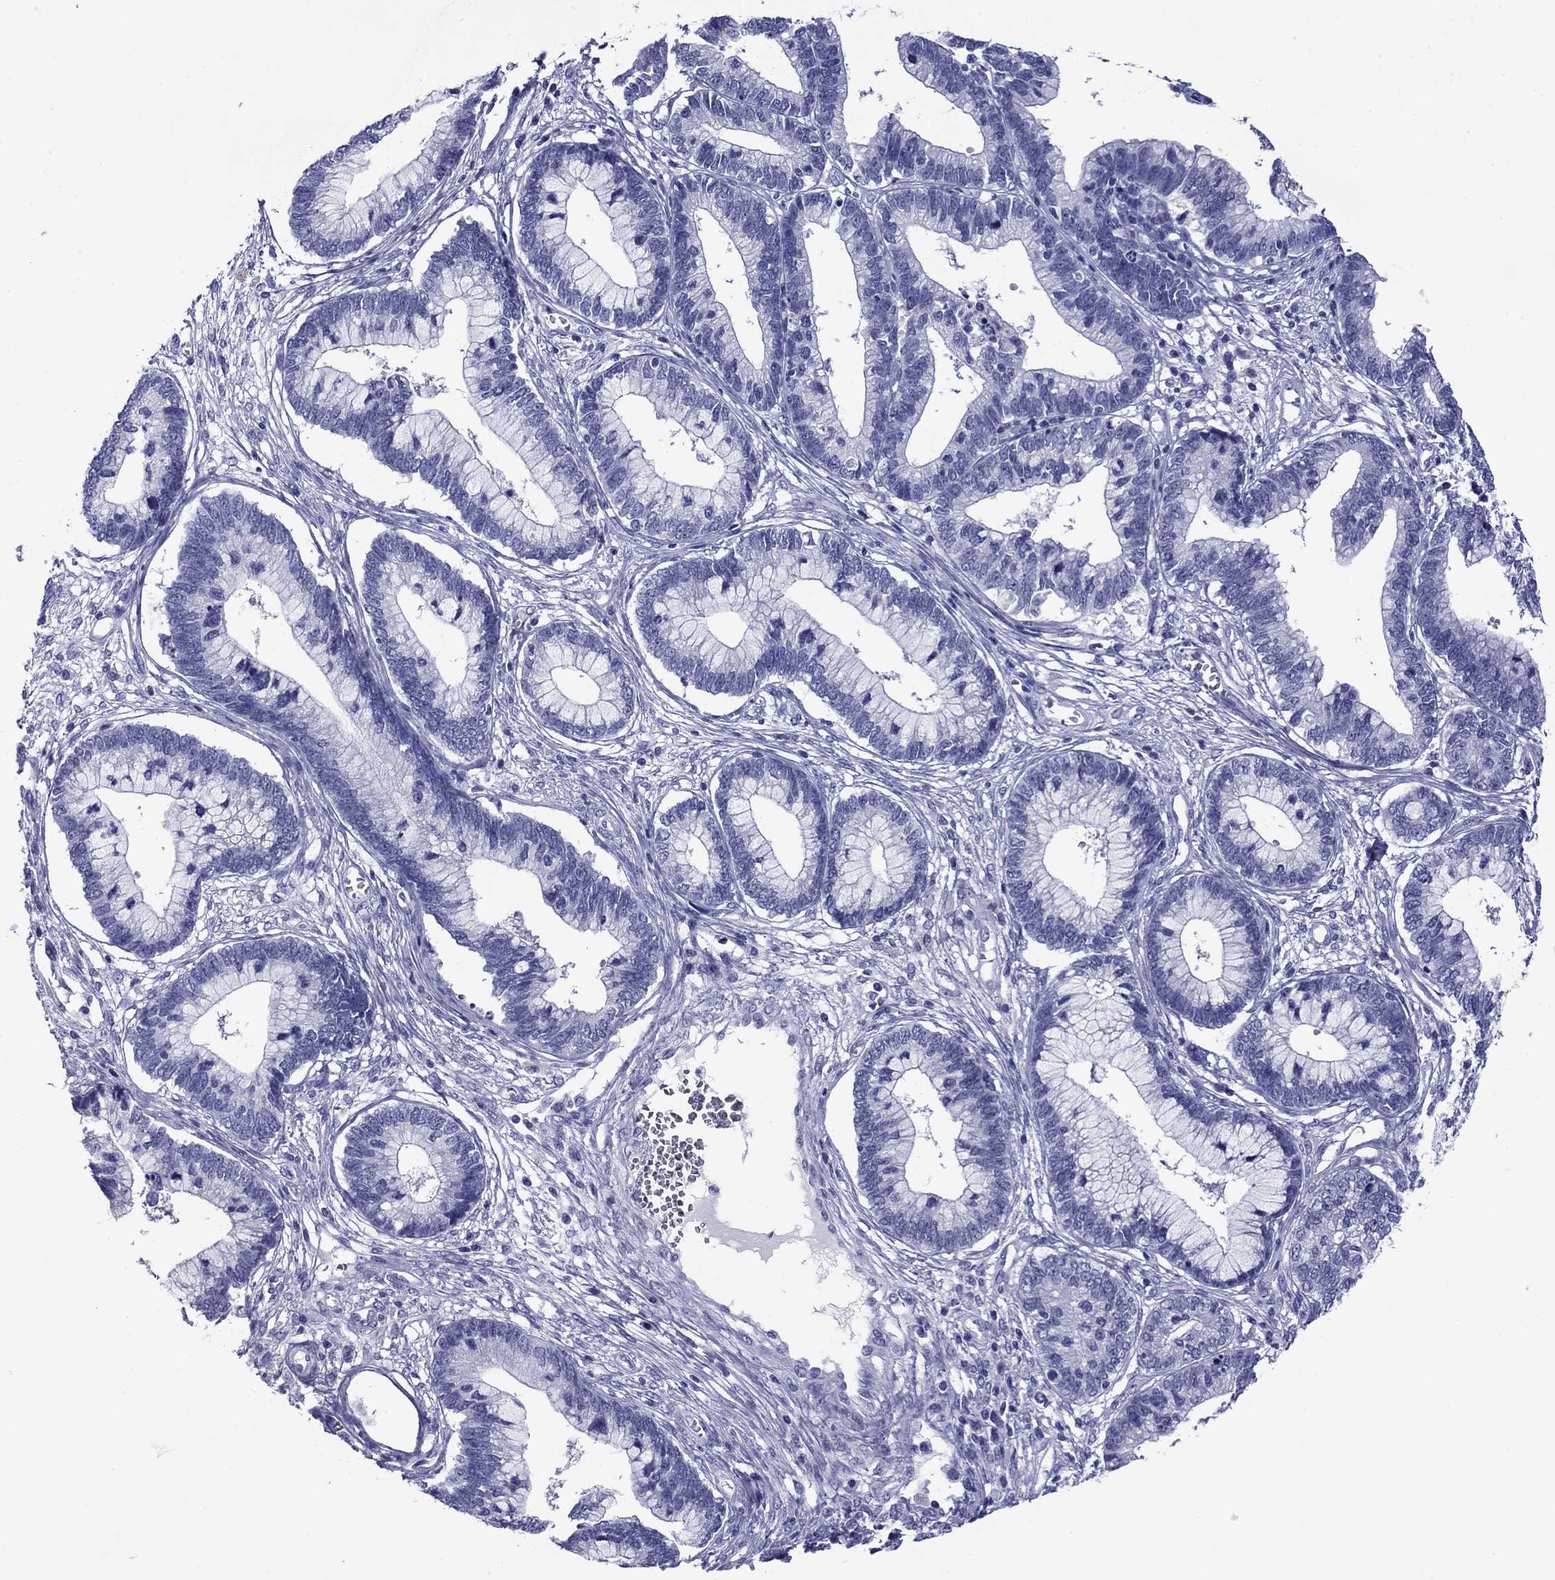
{"staining": {"intensity": "negative", "quantity": "none", "location": "none"}, "tissue": "cervical cancer", "cell_type": "Tumor cells", "image_type": "cancer", "snomed": [{"axis": "morphology", "description": "Adenocarcinoma, NOS"}, {"axis": "topography", "description": "Cervix"}], "caption": "Immunohistochemical staining of human cervical cancer (adenocarcinoma) exhibits no significant staining in tumor cells.", "gene": "TCFL5", "patient": {"sex": "female", "age": 44}}